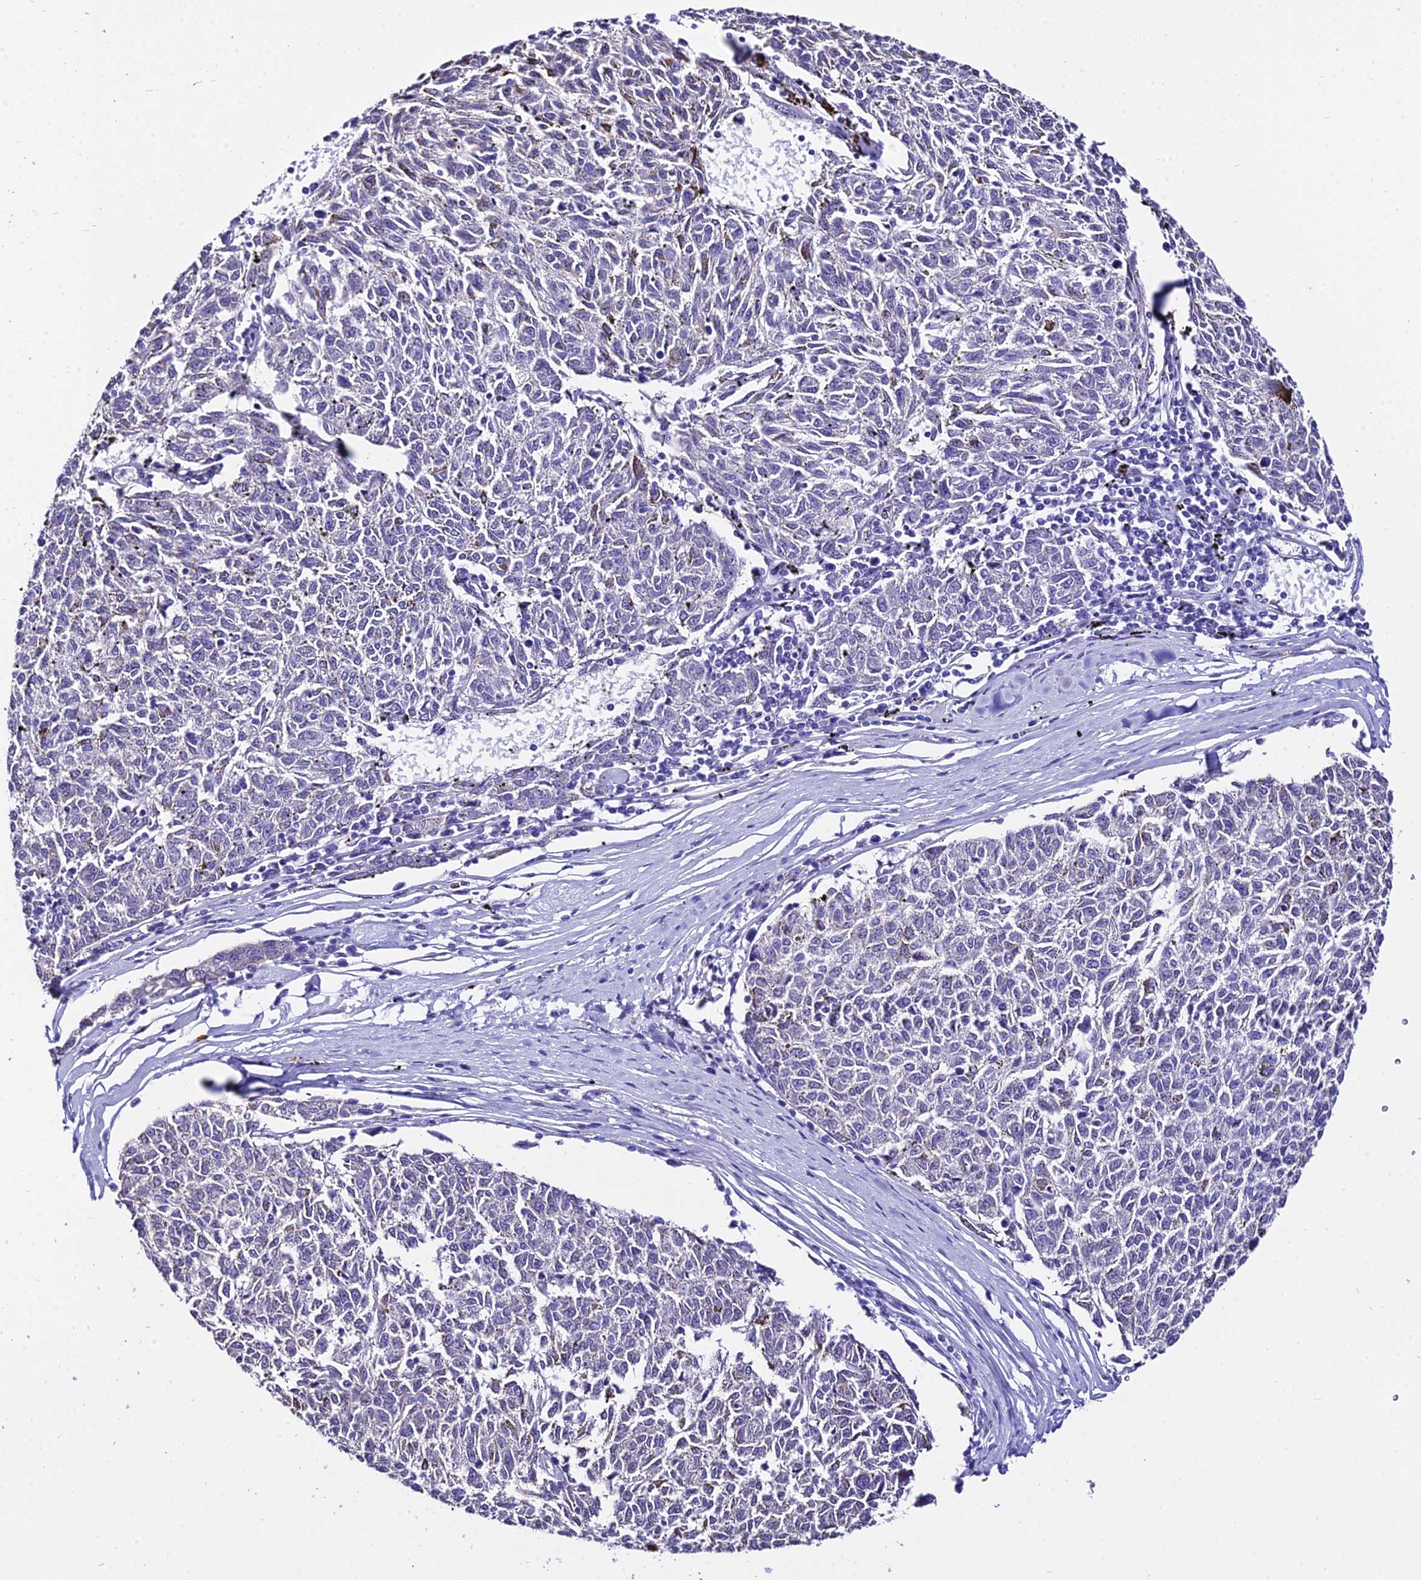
{"staining": {"intensity": "negative", "quantity": "none", "location": "none"}, "tissue": "melanoma", "cell_type": "Tumor cells", "image_type": "cancer", "snomed": [{"axis": "morphology", "description": "Malignant melanoma, NOS"}, {"axis": "topography", "description": "Skin"}], "caption": "Immunohistochemistry micrograph of melanoma stained for a protein (brown), which reveals no expression in tumor cells.", "gene": "POLR2I", "patient": {"sex": "female", "age": 72}}